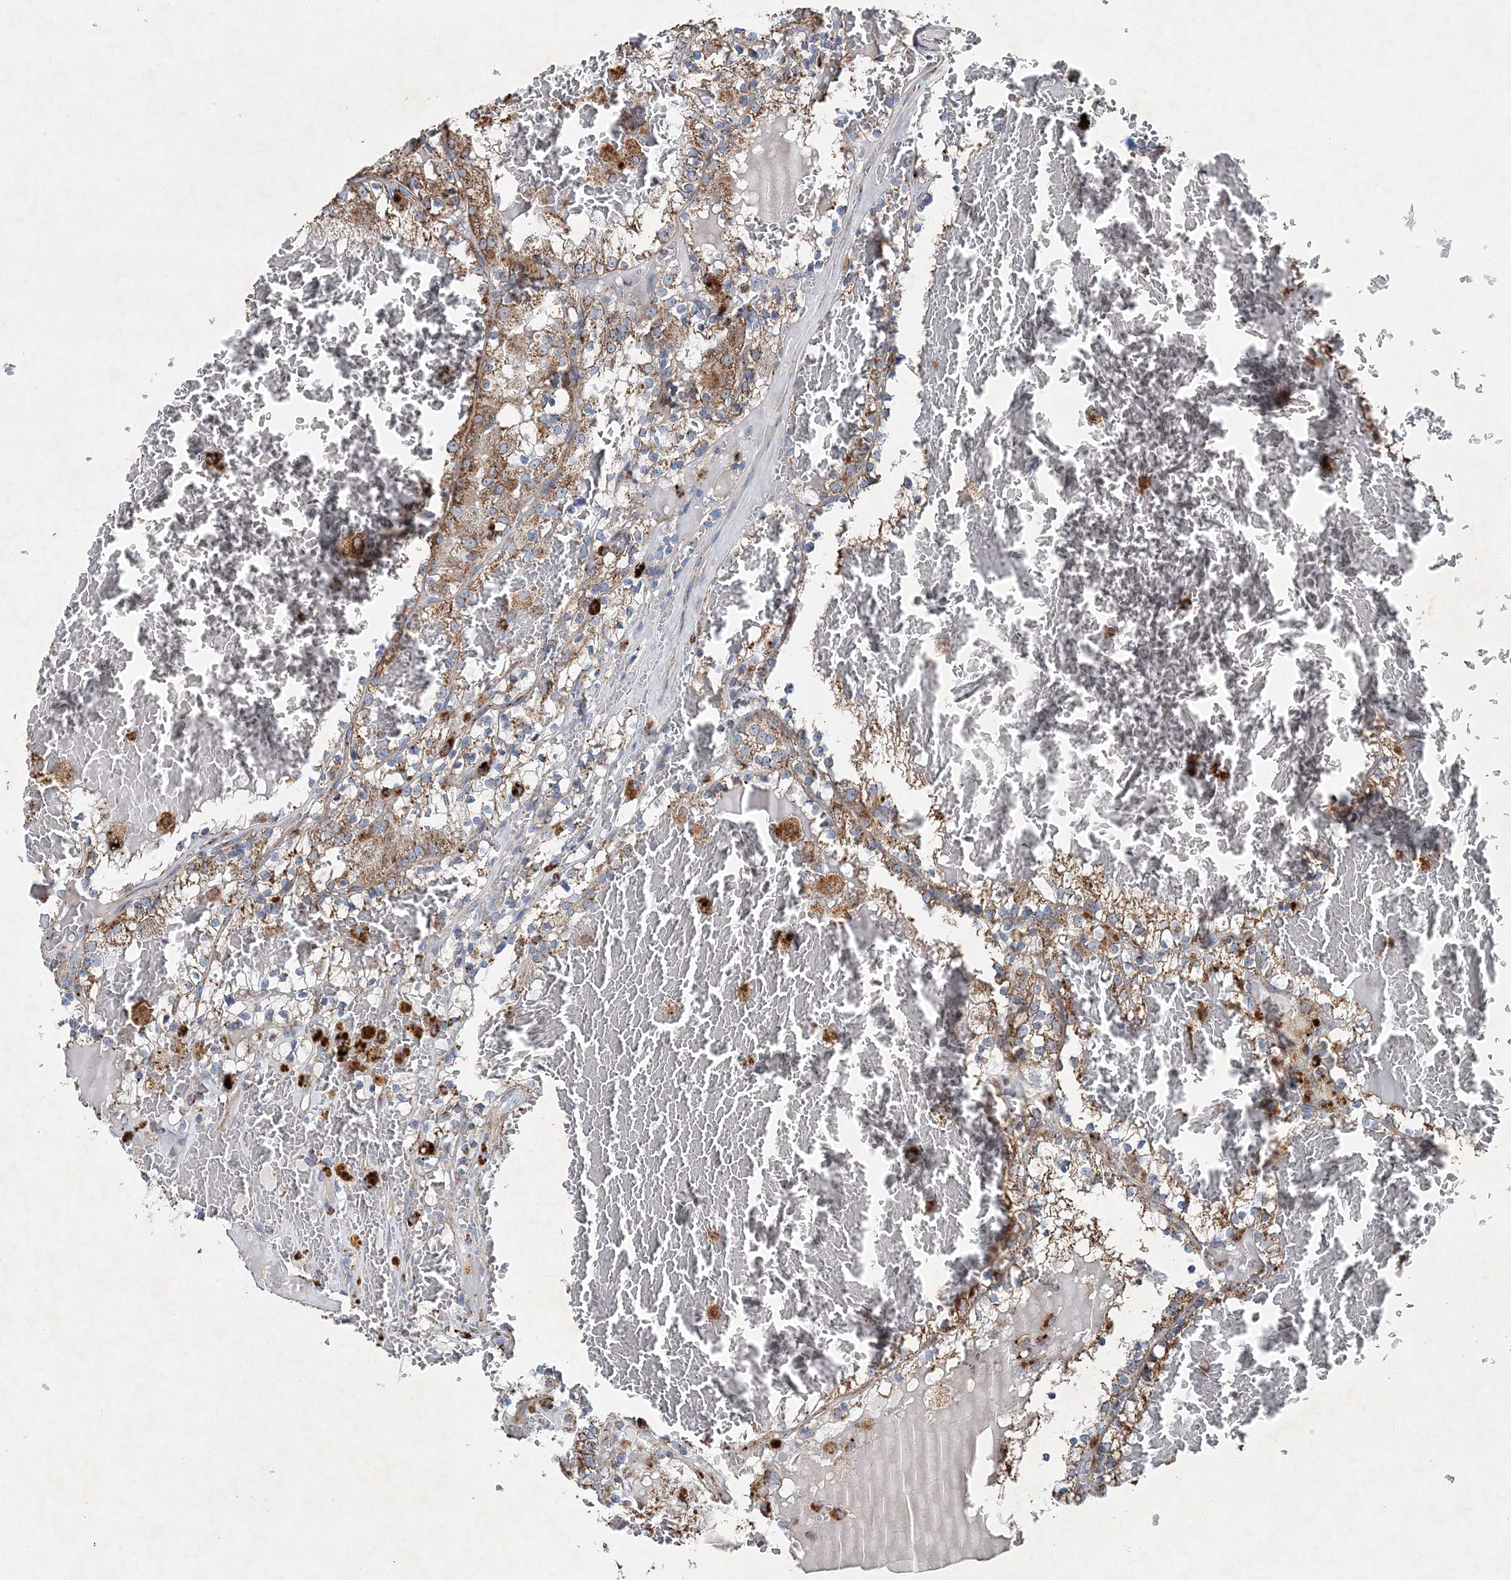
{"staining": {"intensity": "moderate", "quantity": ">75%", "location": "cytoplasmic/membranous"}, "tissue": "renal cancer", "cell_type": "Tumor cells", "image_type": "cancer", "snomed": [{"axis": "morphology", "description": "Adenocarcinoma, NOS"}, {"axis": "topography", "description": "Kidney"}], "caption": "Moderate cytoplasmic/membranous protein positivity is present in about >75% of tumor cells in renal adenocarcinoma.", "gene": "SPAG16", "patient": {"sex": "female", "age": 56}}